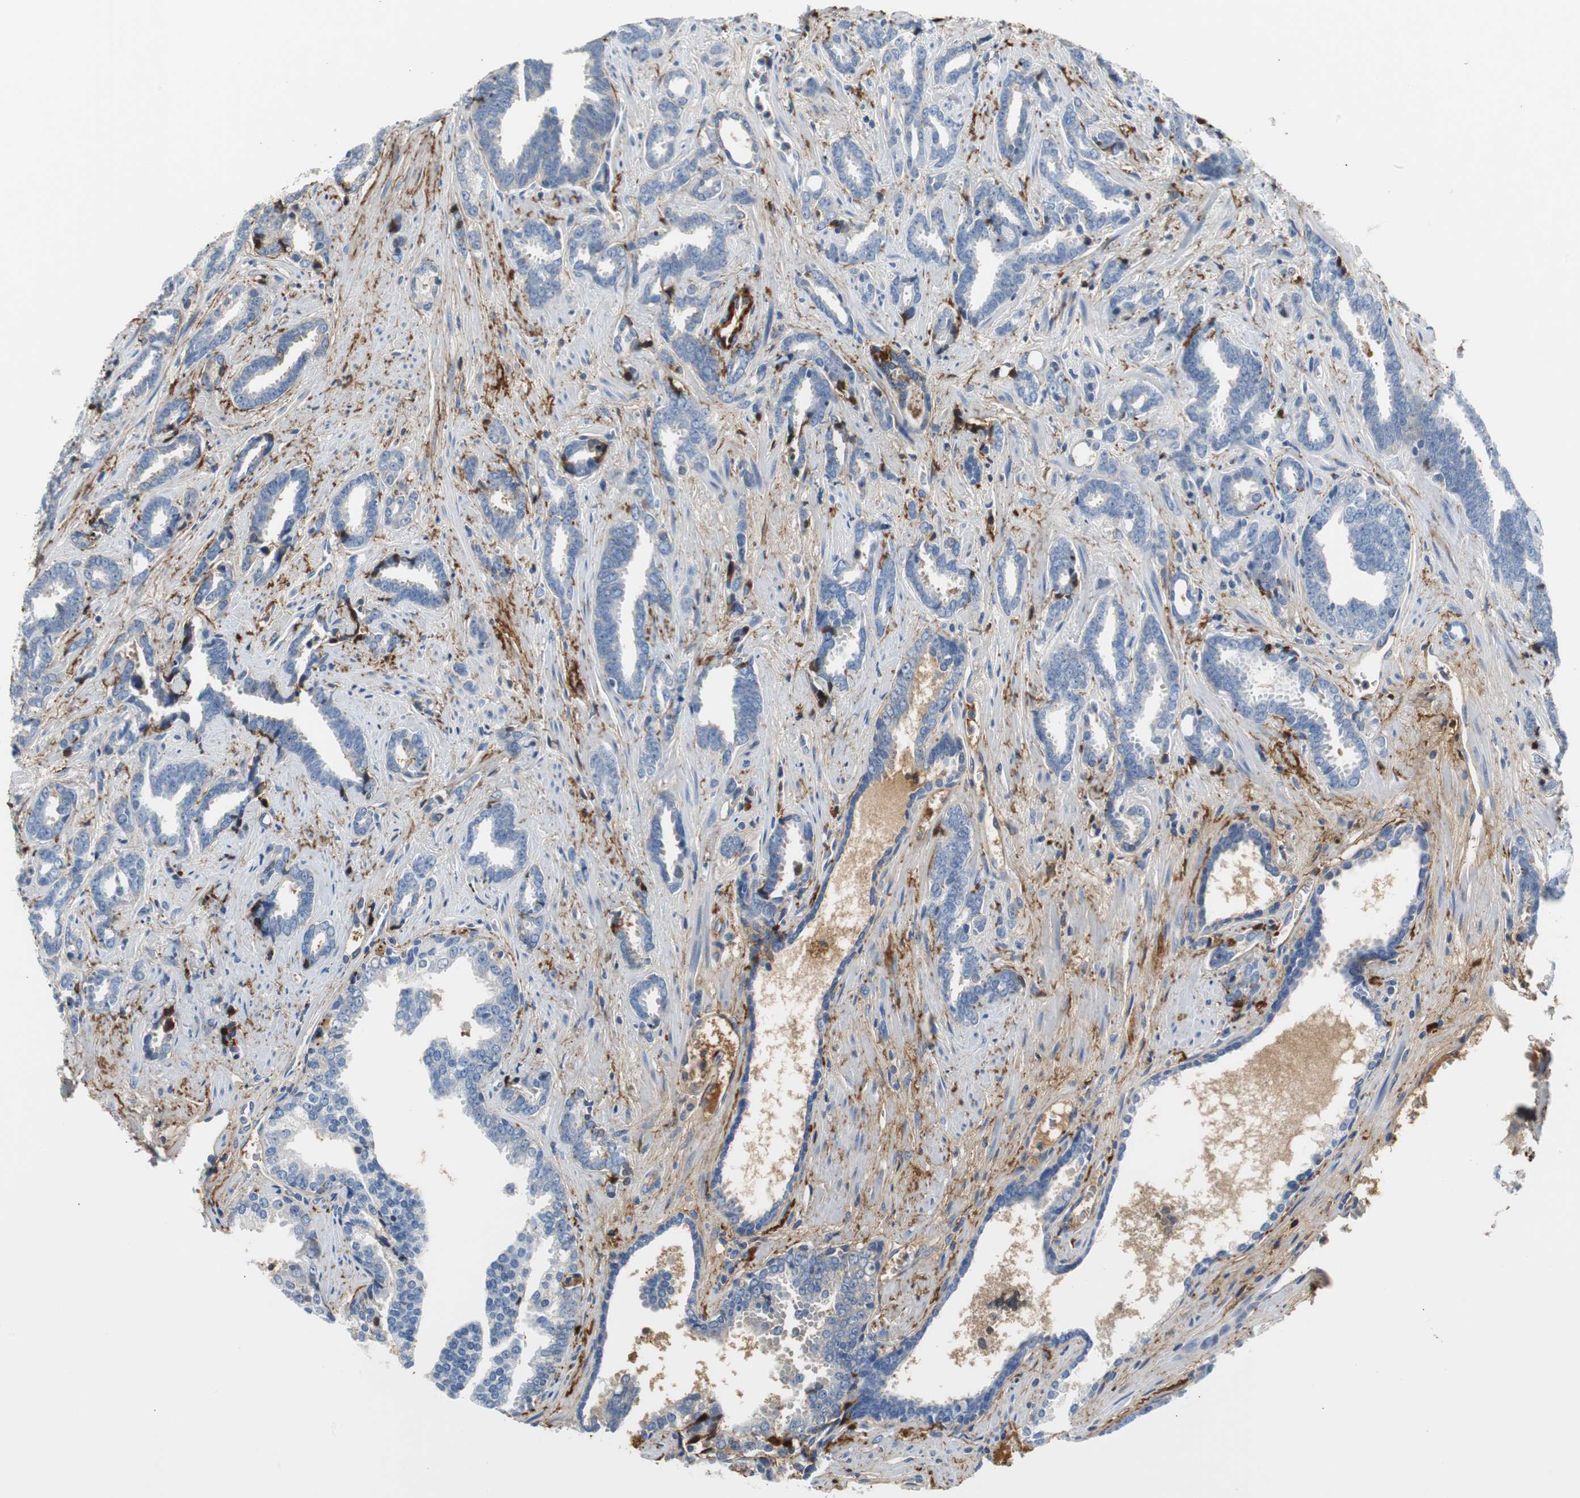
{"staining": {"intensity": "negative", "quantity": "none", "location": "none"}, "tissue": "prostate cancer", "cell_type": "Tumor cells", "image_type": "cancer", "snomed": [{"axis": "morphology", "description": "Adenocarcinoma, High grade"}, {"axis": "topography", "description": "Prostate"}], "caption": "DAB immunohistochemical staining of human adenocarcinoma (high-grade) (prostate) reveals no significant staining in tumor cells. (Immunohistochemistry (ihc), brightfield microscopy, high magnification).", "gene": "APCS", "patient": {"sex": "male", "age": 67}}